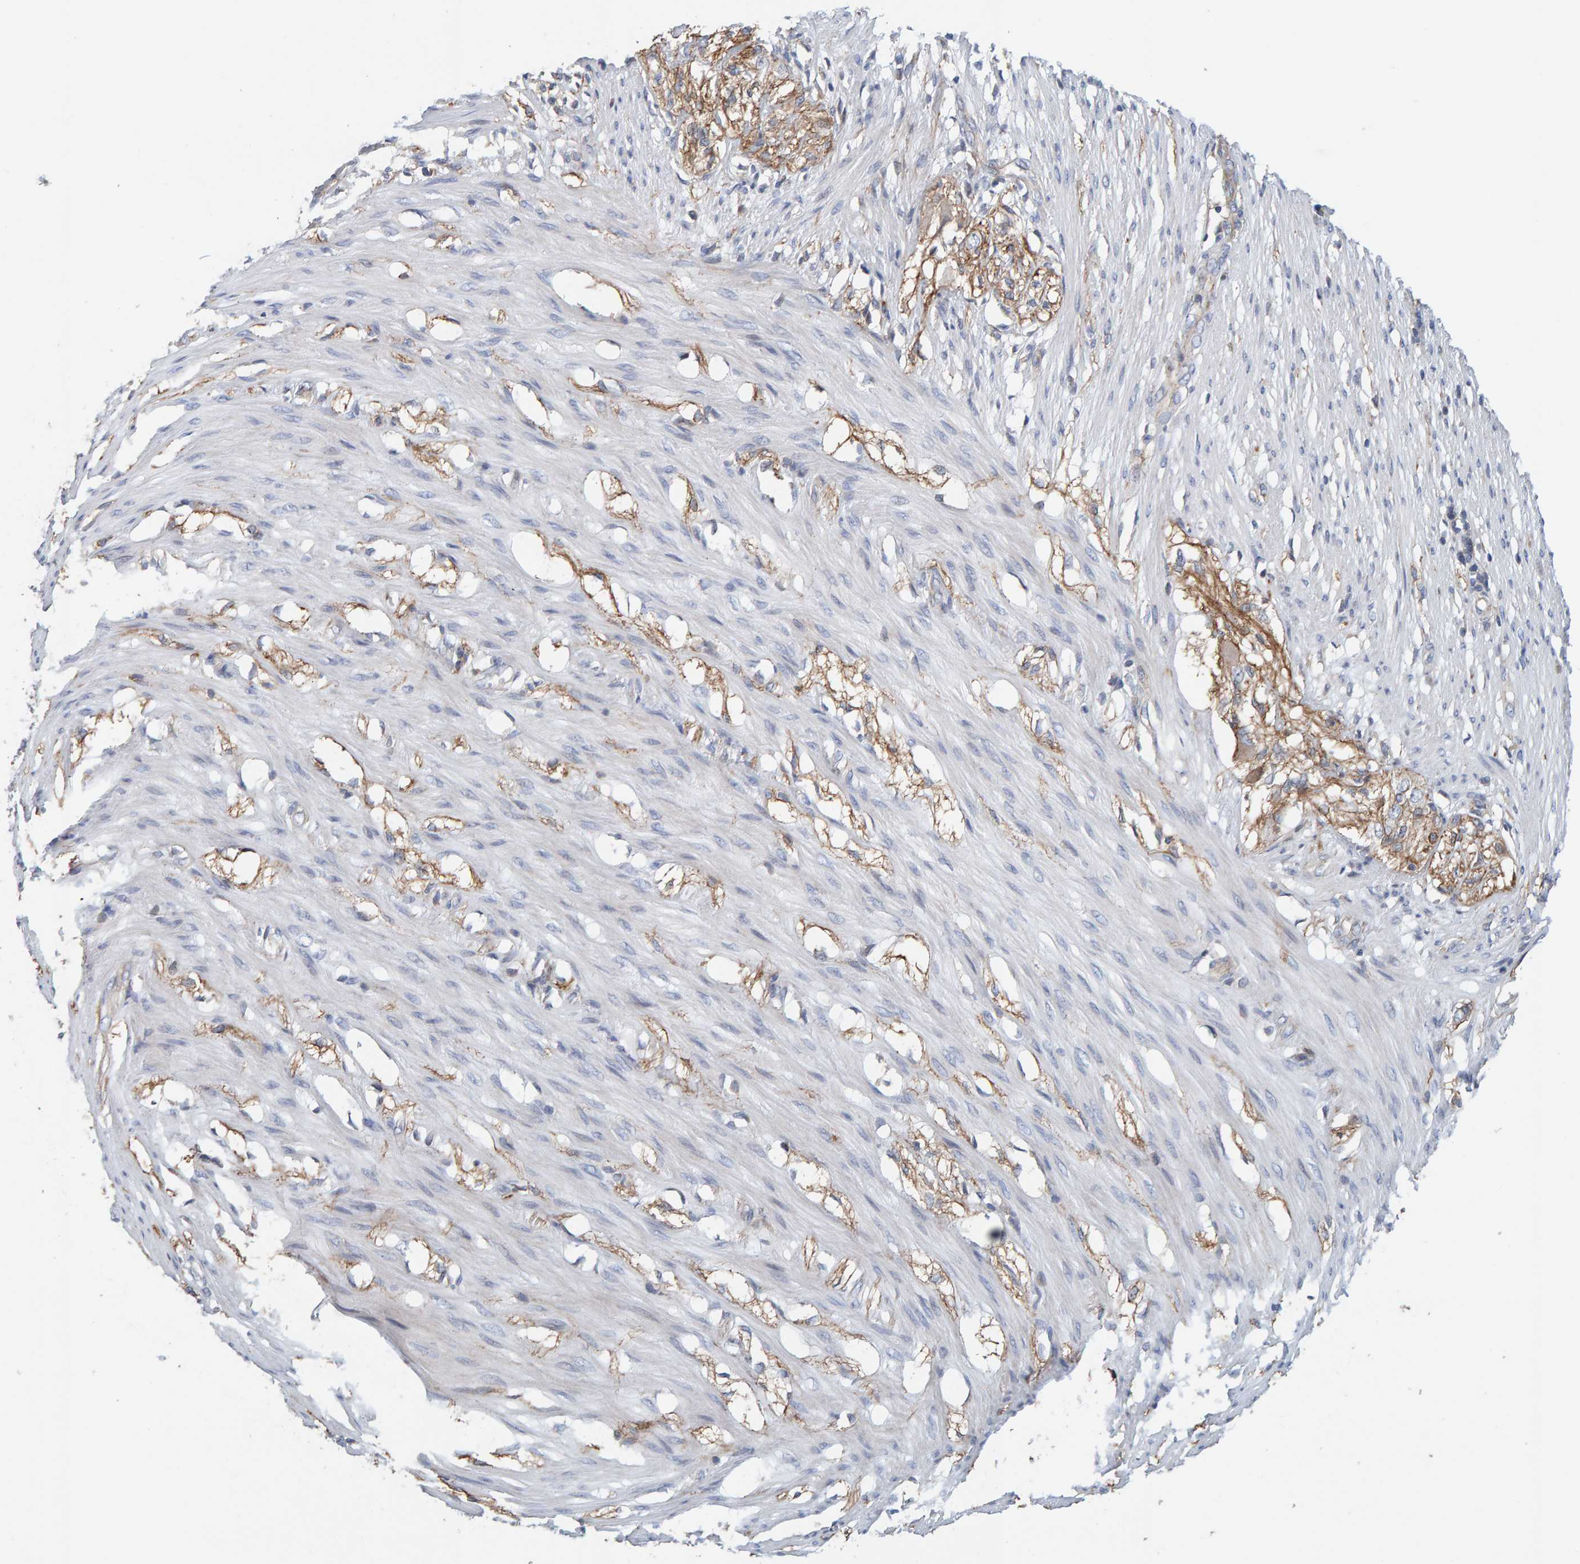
{"staining": {"intensity": "negative", "quantity": "none", "location": "none"}, "tissue": "smooth muscle", "cell_type": "Smooth muscle cells", "image_type": "normal", "snomed": [{"axis": "morphology", "description": "Normal tissue, NOS"}, {"axis": "morphology", "description": "Adenocarcinoma, NOS"}, {"axis": "topography", "description": "Smooth muscle"}, {"axis": "topography", "description": "Colon"}], "caption": "Immunohistochemistry photomicrograph of normal smooth muscle: smooth muscle stained with DAB (3,3'-diaminobenzidine) shows no significant protein staining in smooth muscle cells.", "gene": "RGP1", "patient": {"sex": "male", "age": 14}}